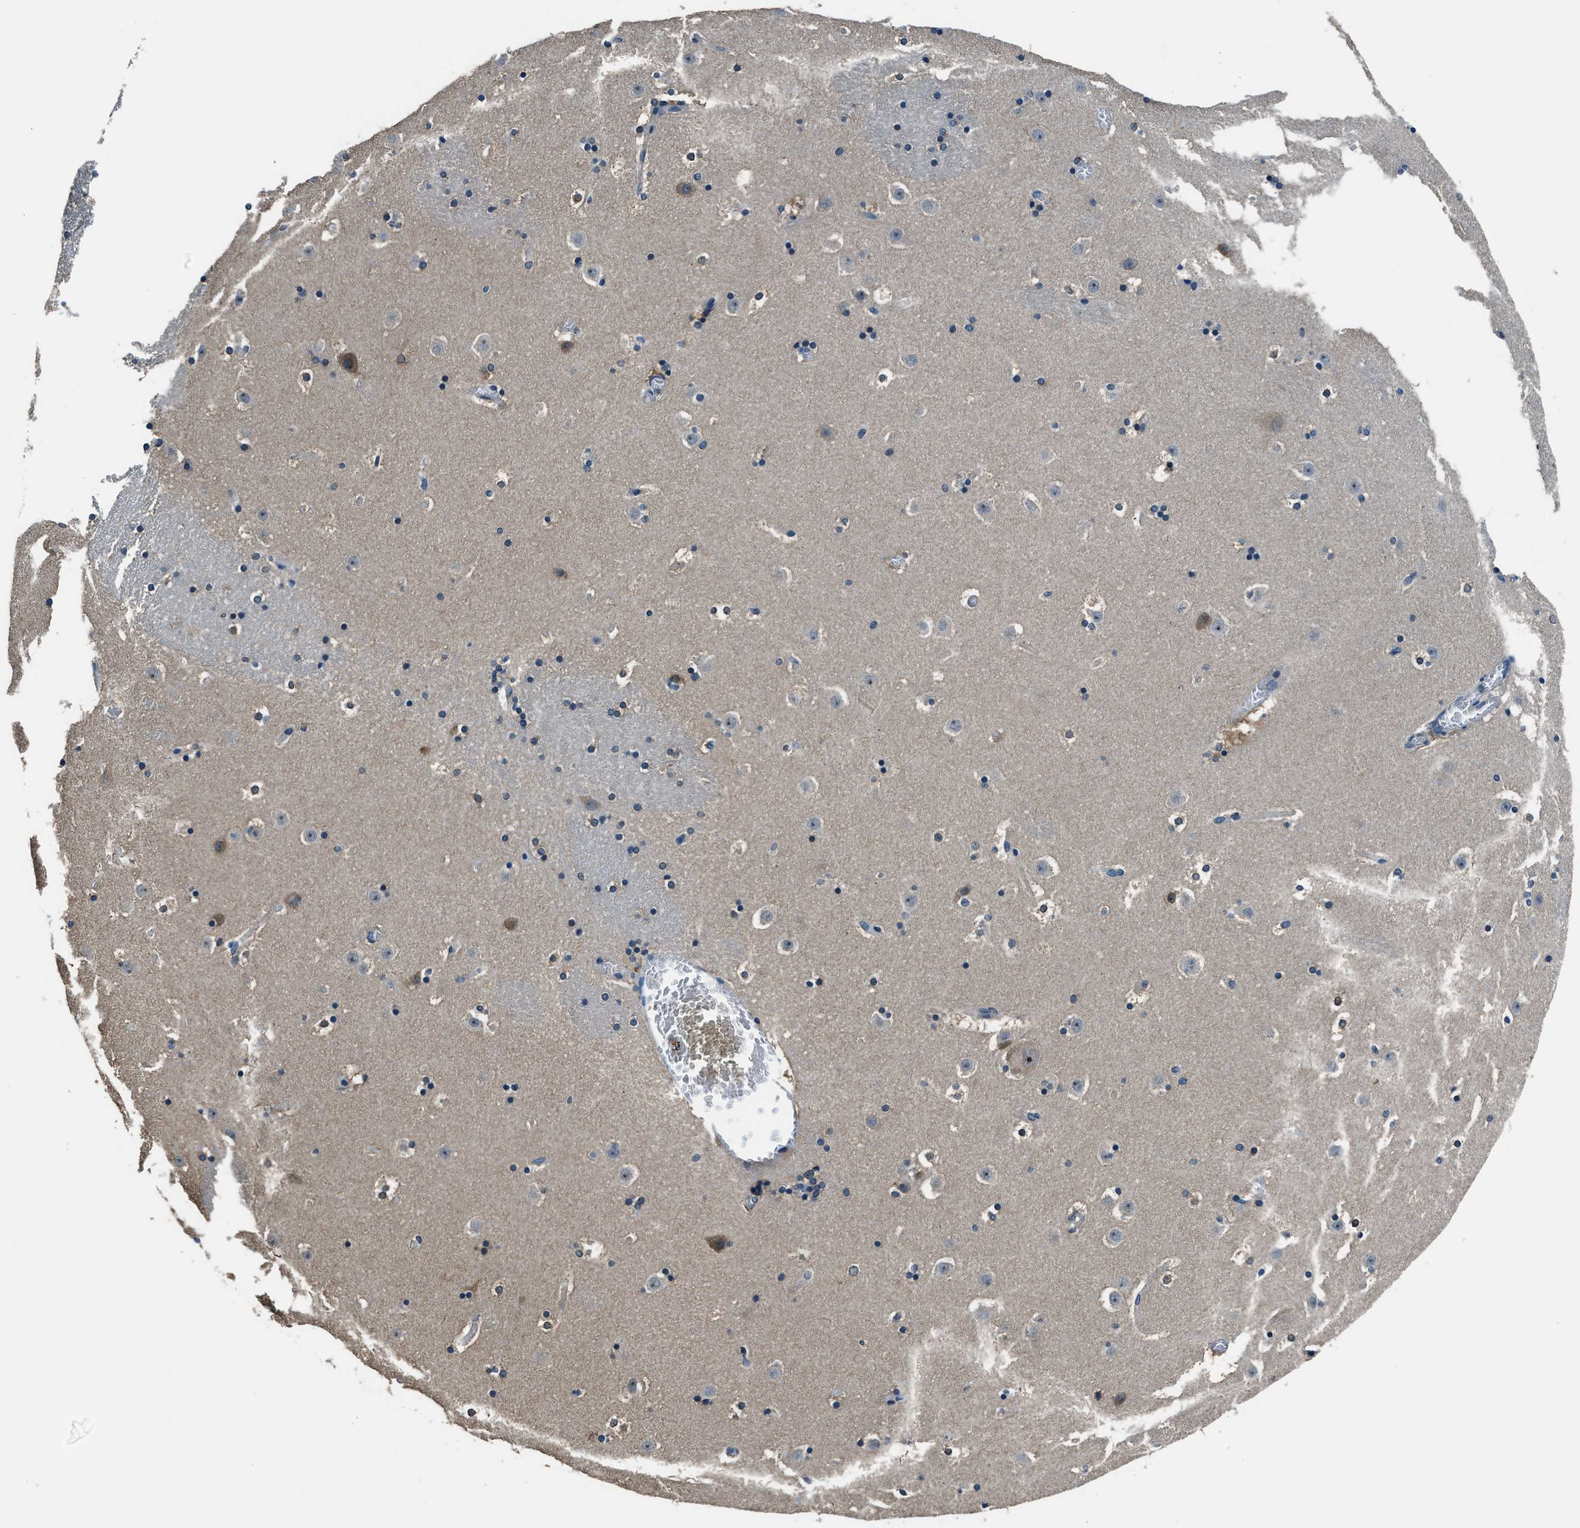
{"staining": {"intensity": "moderate", "quantity": "25%-75%", "location": "cytoplasmic/membranous,nuclear"}, "tissue": "caudate", "cell_type": "Glial cells", "image_type": "normal", "snomed": [{"axis": "morphology", "description": "Normal tissue, NOS"}, {"axis": "topography", "description": "Lateral ventricle wall"}], "caption": "The immunohistochemical stain highlights moderate cytoplasmic/membranous,nuclear positivity in glial cells of unremarkable caudate. The staining is performed using DAB (3,3'-diaminobenzidine) brown chromogen to label protein expression. The nuclei are counter-stained blue using hematoxylin.", "gene": "ARFGAP2", "patient": {"sex": "male", "age": 45}}